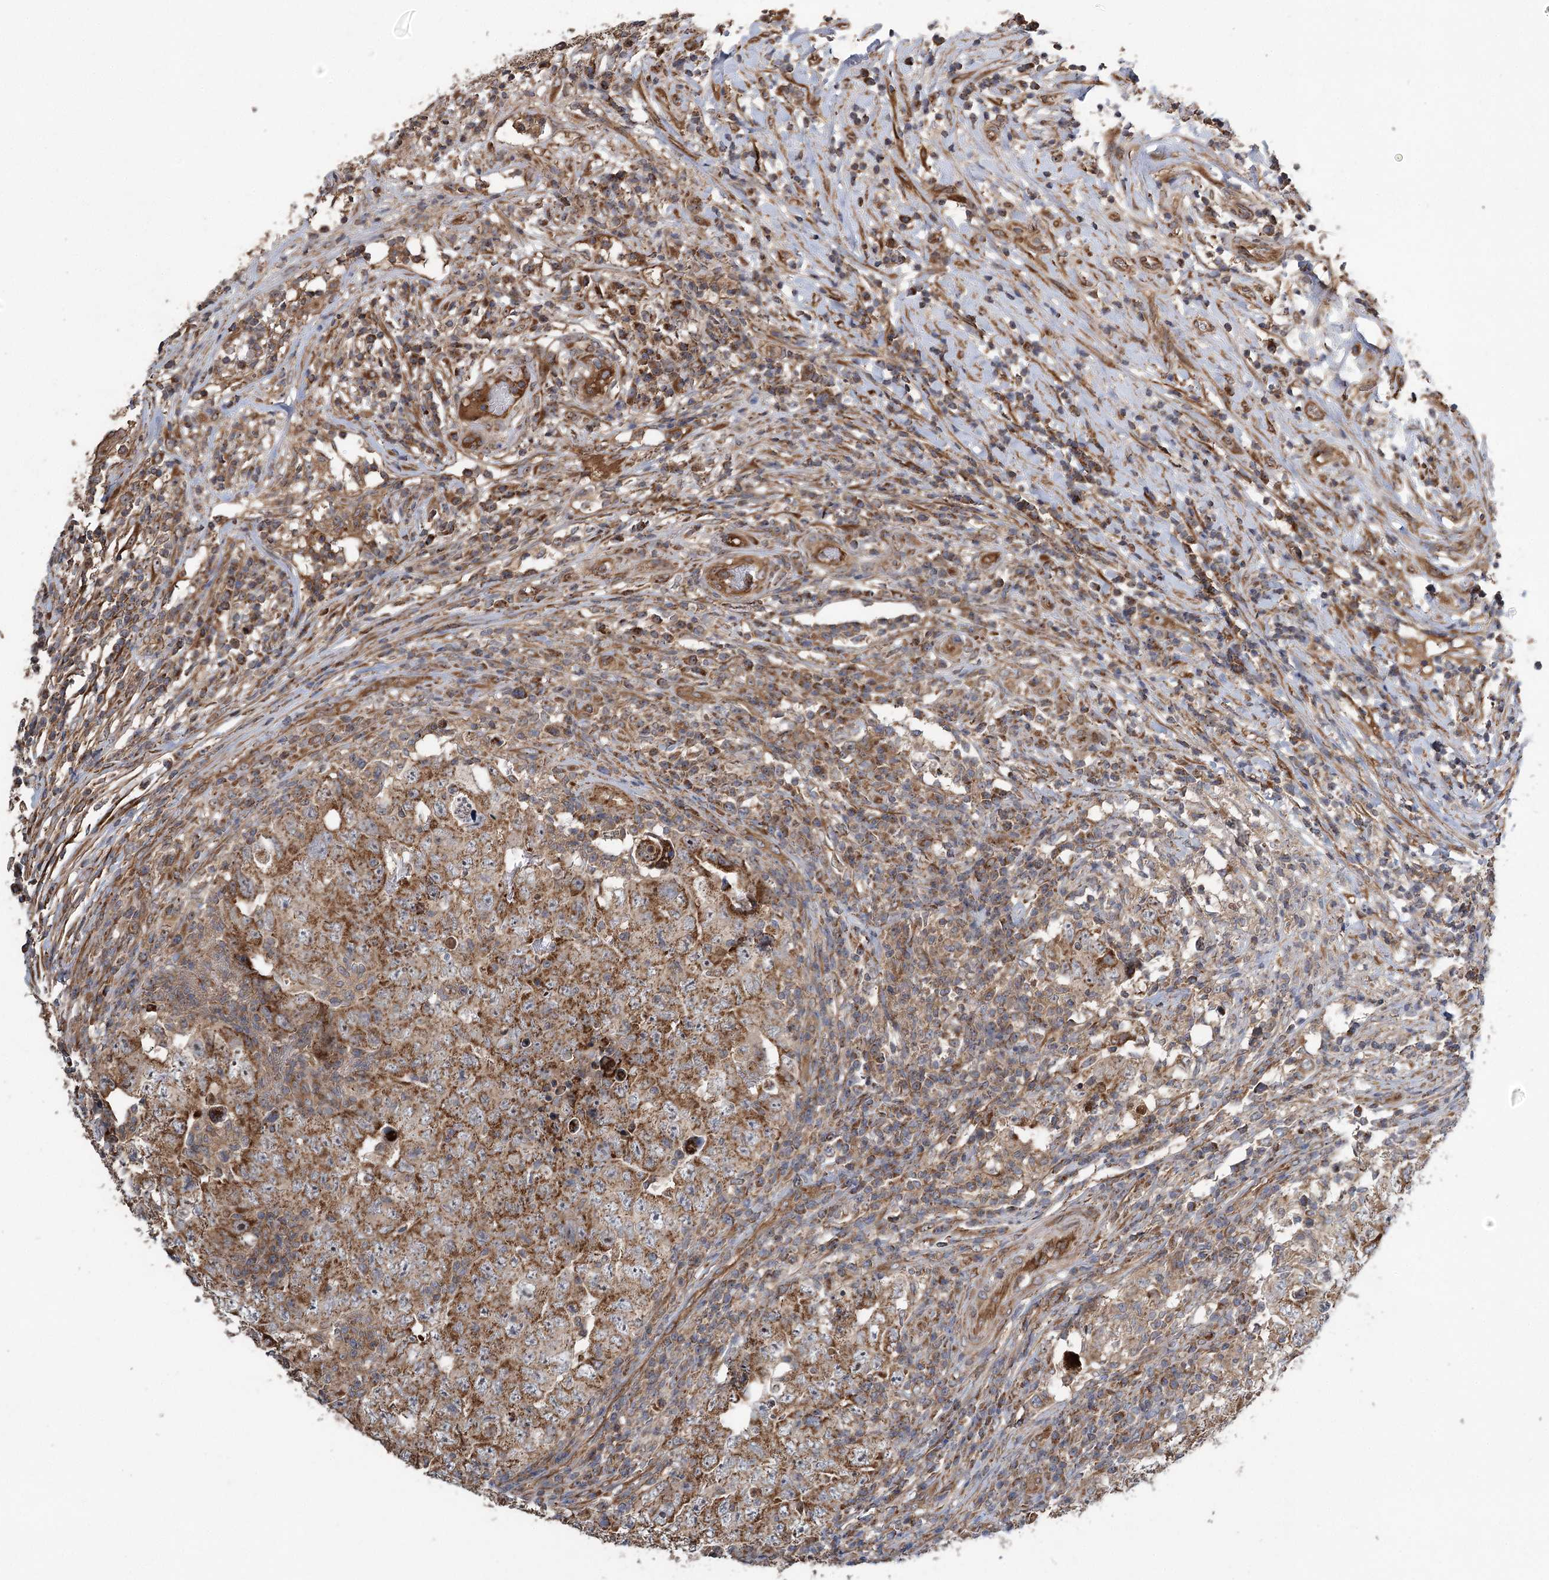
{"staining": {"intensity": "strong", "quantity": ">75%", "location": "cytoplasmic/membranous"}, "tissue": "testis cancer", "cell_type": "Tumor cells", "image_type": "cancer", "snomed": [{"axis": "morphology", "description": "Carcinoma, Embryonal, NOS"}, {"axis": "topography", "description": "Testis"}], "caption": "Immunohistochemistry (DAB) staining of testis cancer (embryonal carcinoma) displays strong cytoplasmic/membranous protein positivity in approximately >75% of tumor cells. The protein of interest is shown in brown color, while the nuclei are stained blue.", "gene": "RWDD4", "patient": {"sex": "male", "age": 26}}